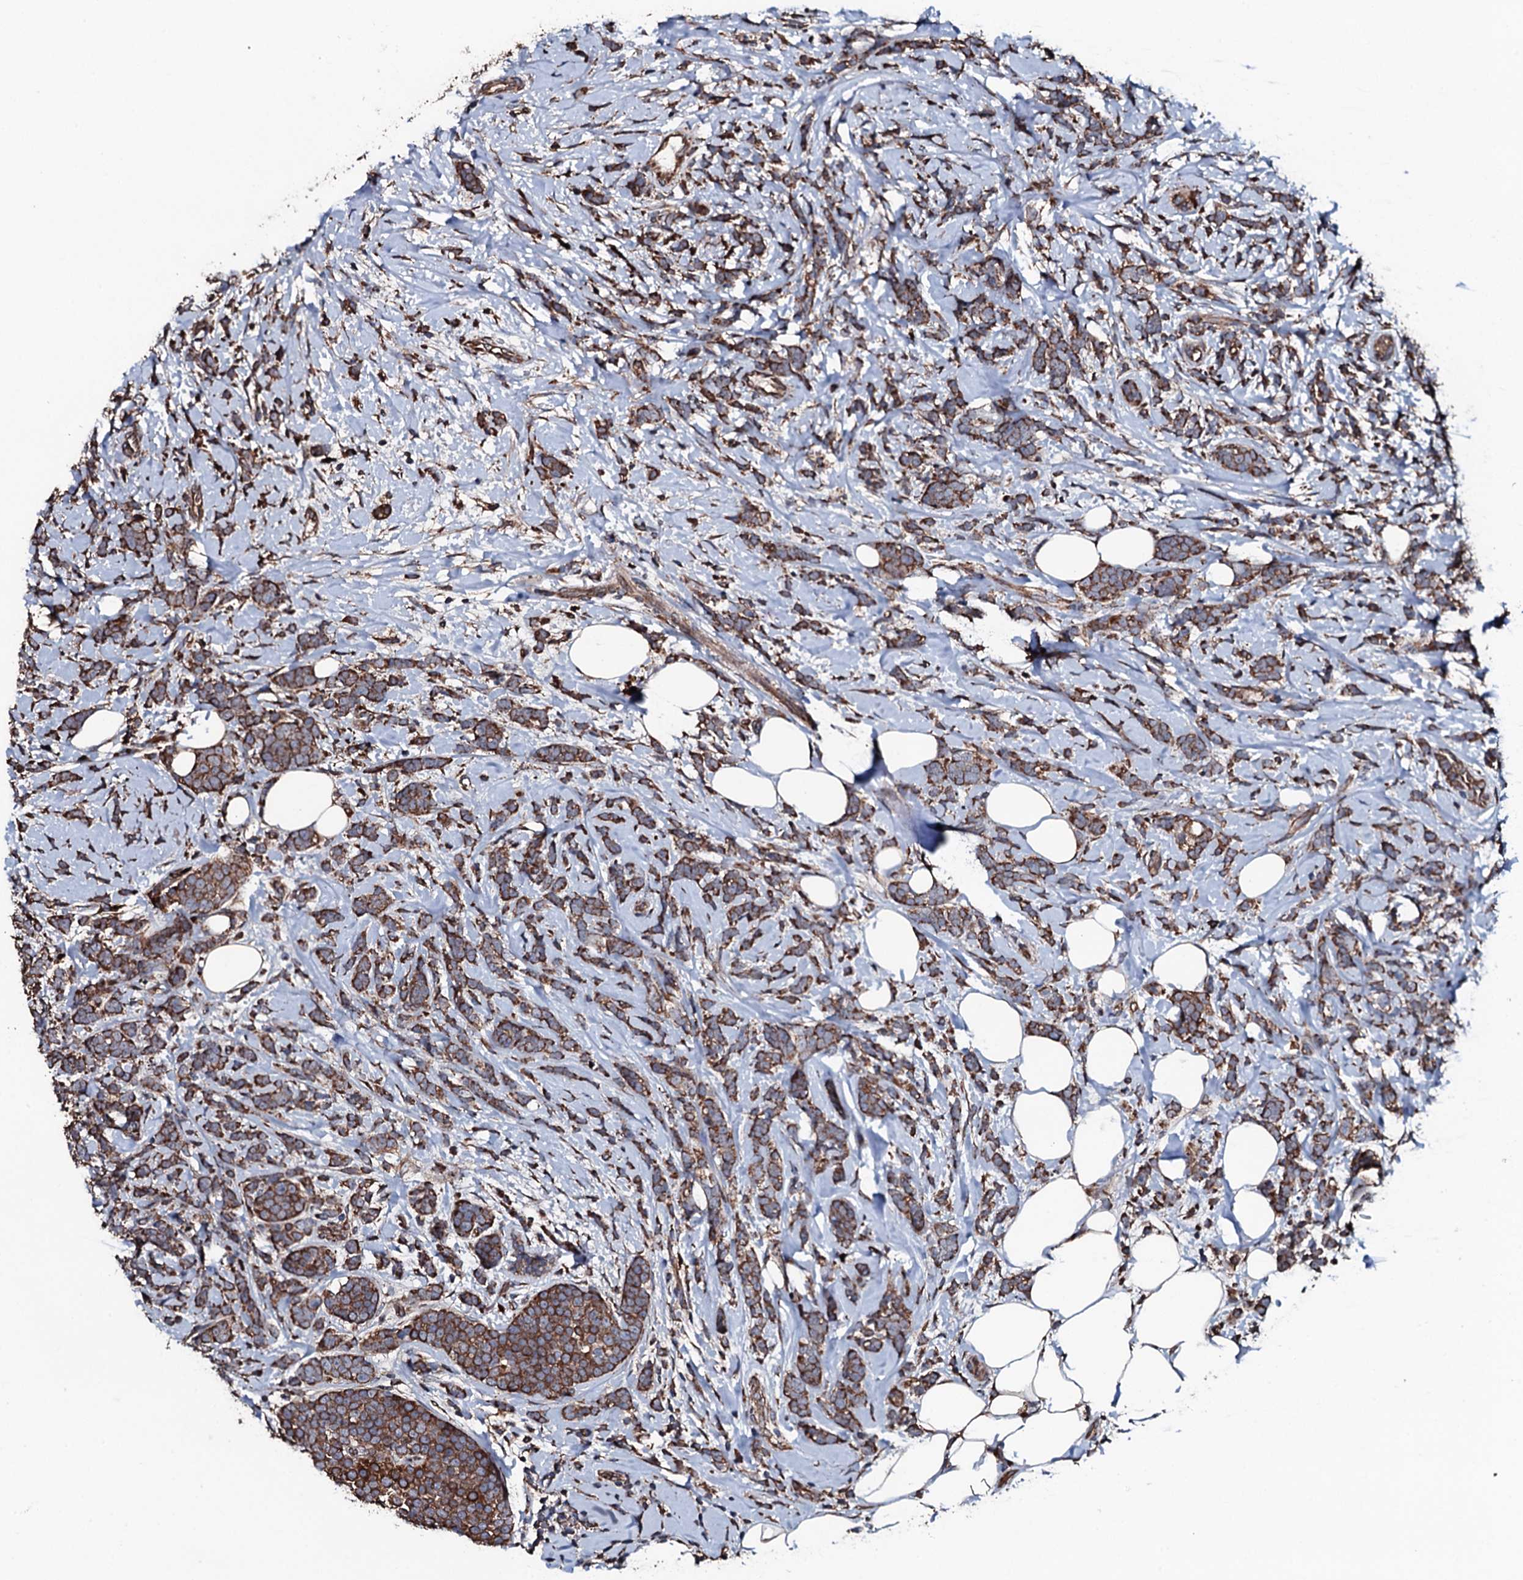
{"staining": {"intensity": "strong", "quantity": ">75%", "location": "cytoplasmic/membranous"}, "tissue": "breast cancer", "cell_type": "Tumor cells", "image_type": "cancer", "snomed": [{"axis": "morphology", "description": "Lobular carcinoma"}, {"axis": "topography", "description": "Breast"}], "caption": "A micrograph showing strong cytoplasmic/membranous positivity in approximately >75% of tumor cells in breast cancer (lobular carcinoma), as visualized by brown immunohistochemical staining.", "gene": "RAB12", "patient": {"sex": "female", "age": 58}}